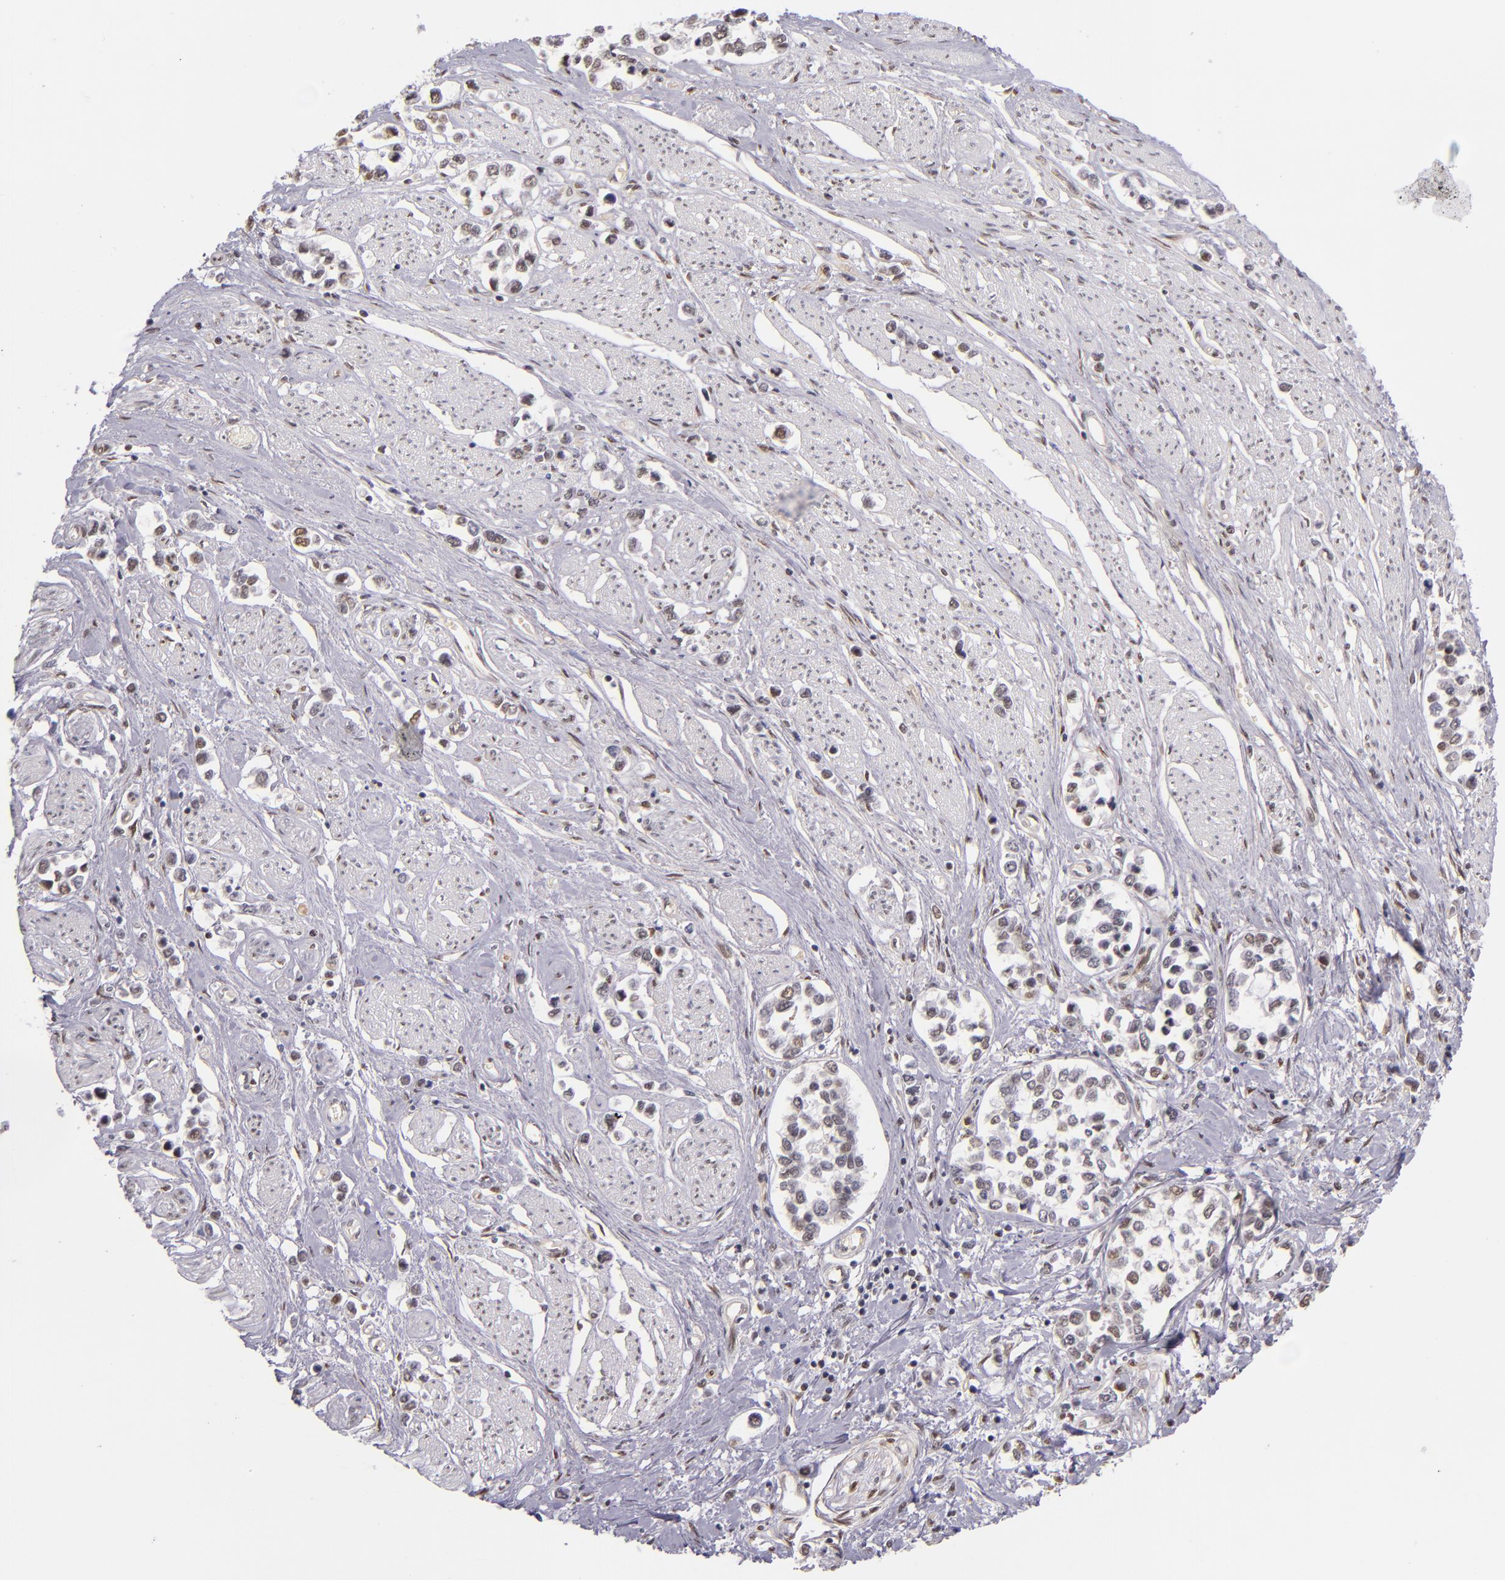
{"staining": {"intensity": "weak", "quantity": "25%-75%", "location": "nuclear"}, "tissue": "stomach cancer", "cell_type": "Tumor cells", "image_type": "cancer", "snomed": [{"axis": "morphology", "description": "Adenocarcinoma, NOS"}, {"axis": "topography", "description": "Stomach, upper"}], "caption": "Stomach cancer tissue demonstrates weak nuclear positivity in about 25%-75% of tumor cells", "gene": "NCOR2", "patient": {"sex": "male", "age": 76}}